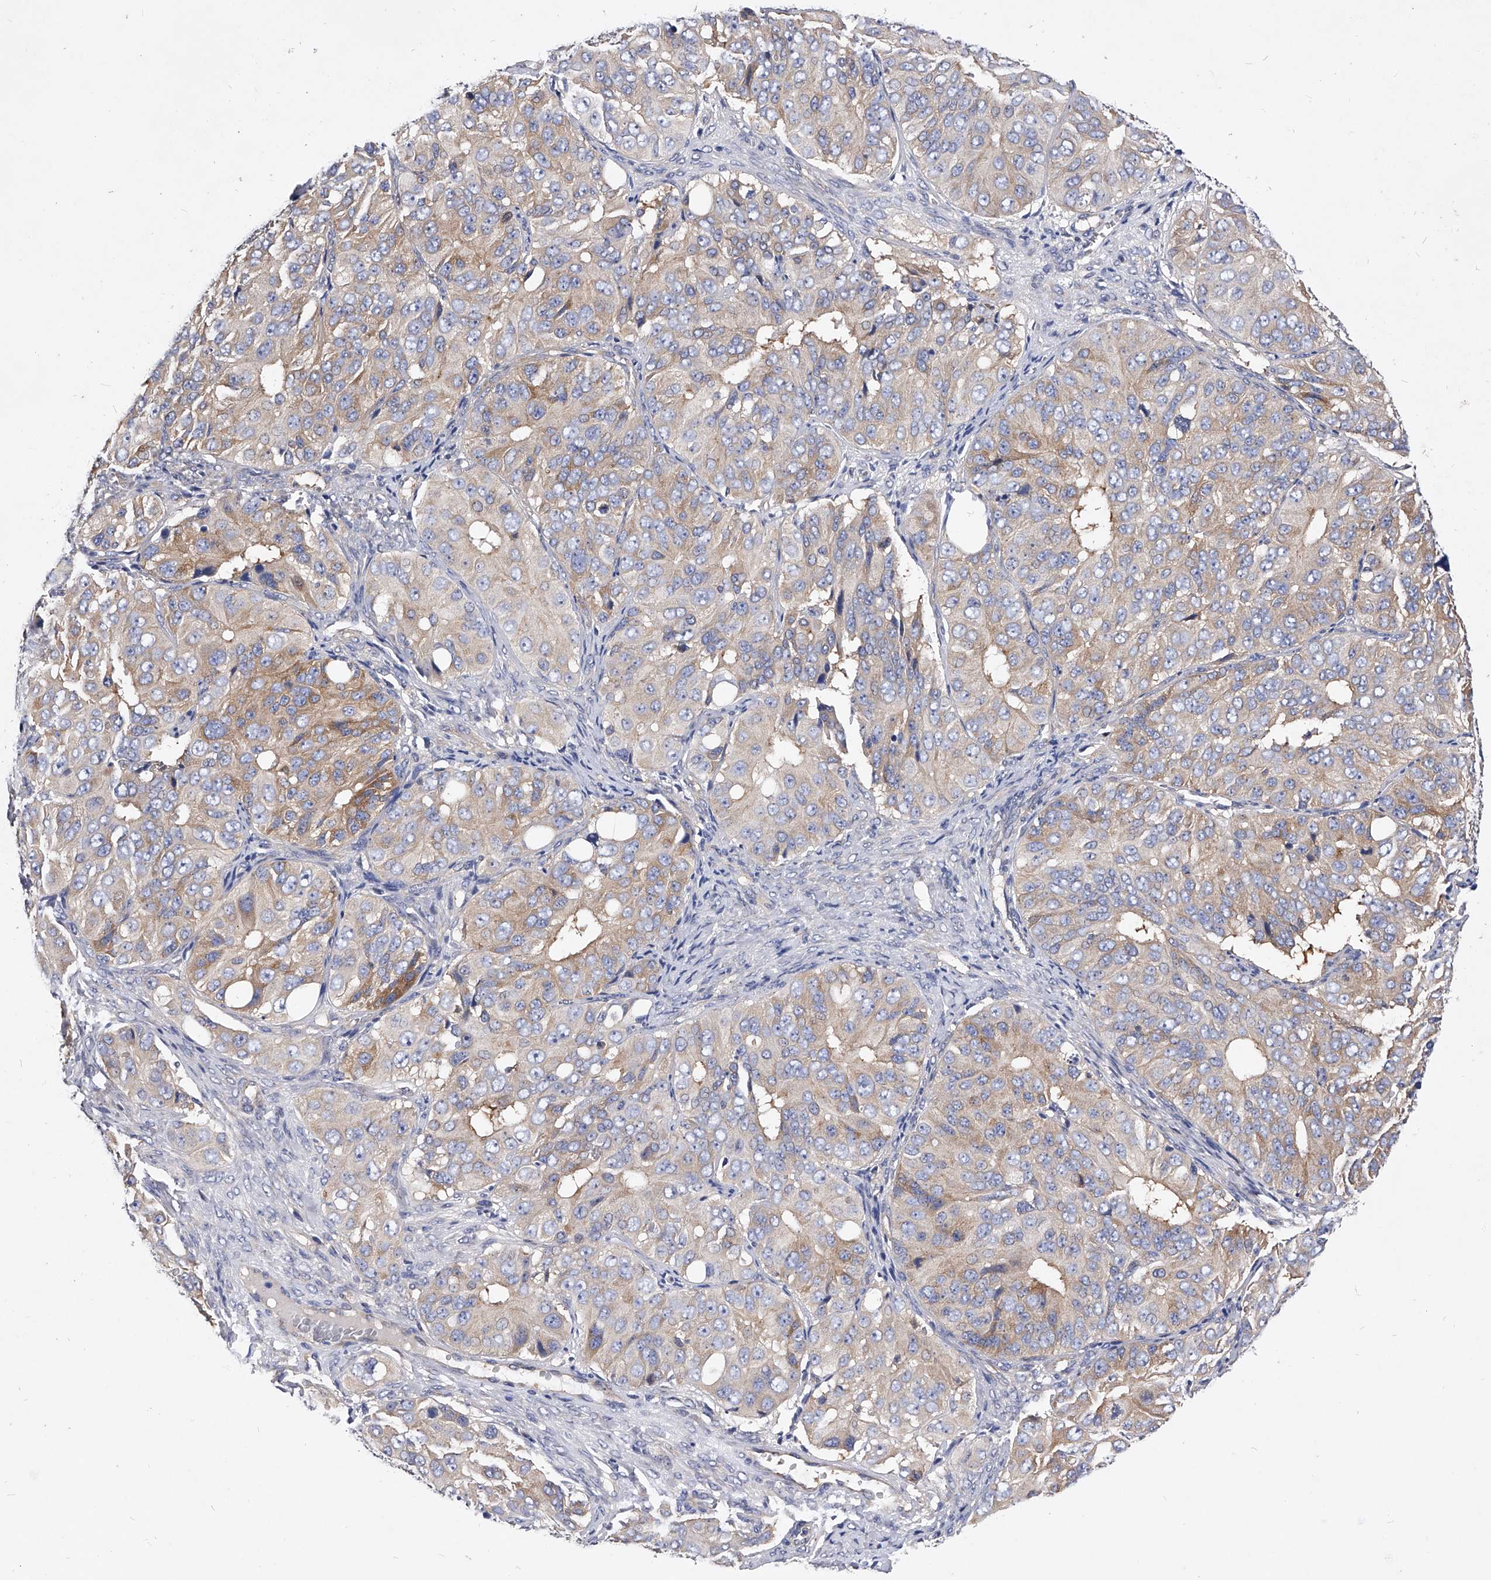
{"staining": {"intensity": "weak", "quantity": "25%-75%", "location": "cytoplasmic/membranous"}, "tissue": "ovarian cancer", "cell_type": "Tumor cells", "image_type": "cancer", "snomed": [{"axis": "morphology", "description": "Carcinoma, endometroid"}, {"axis": "topography", "description": "Ovary"}], "caption": "DAB immunohistochemical staining of human ovarian endometroid carcinoma reveals weak cytoplasmic/membranous protein expression in approximately 25%-75% of tumor cells.", "gene": "PPP5C", "patient": {"sex": "female", "age": 51}}